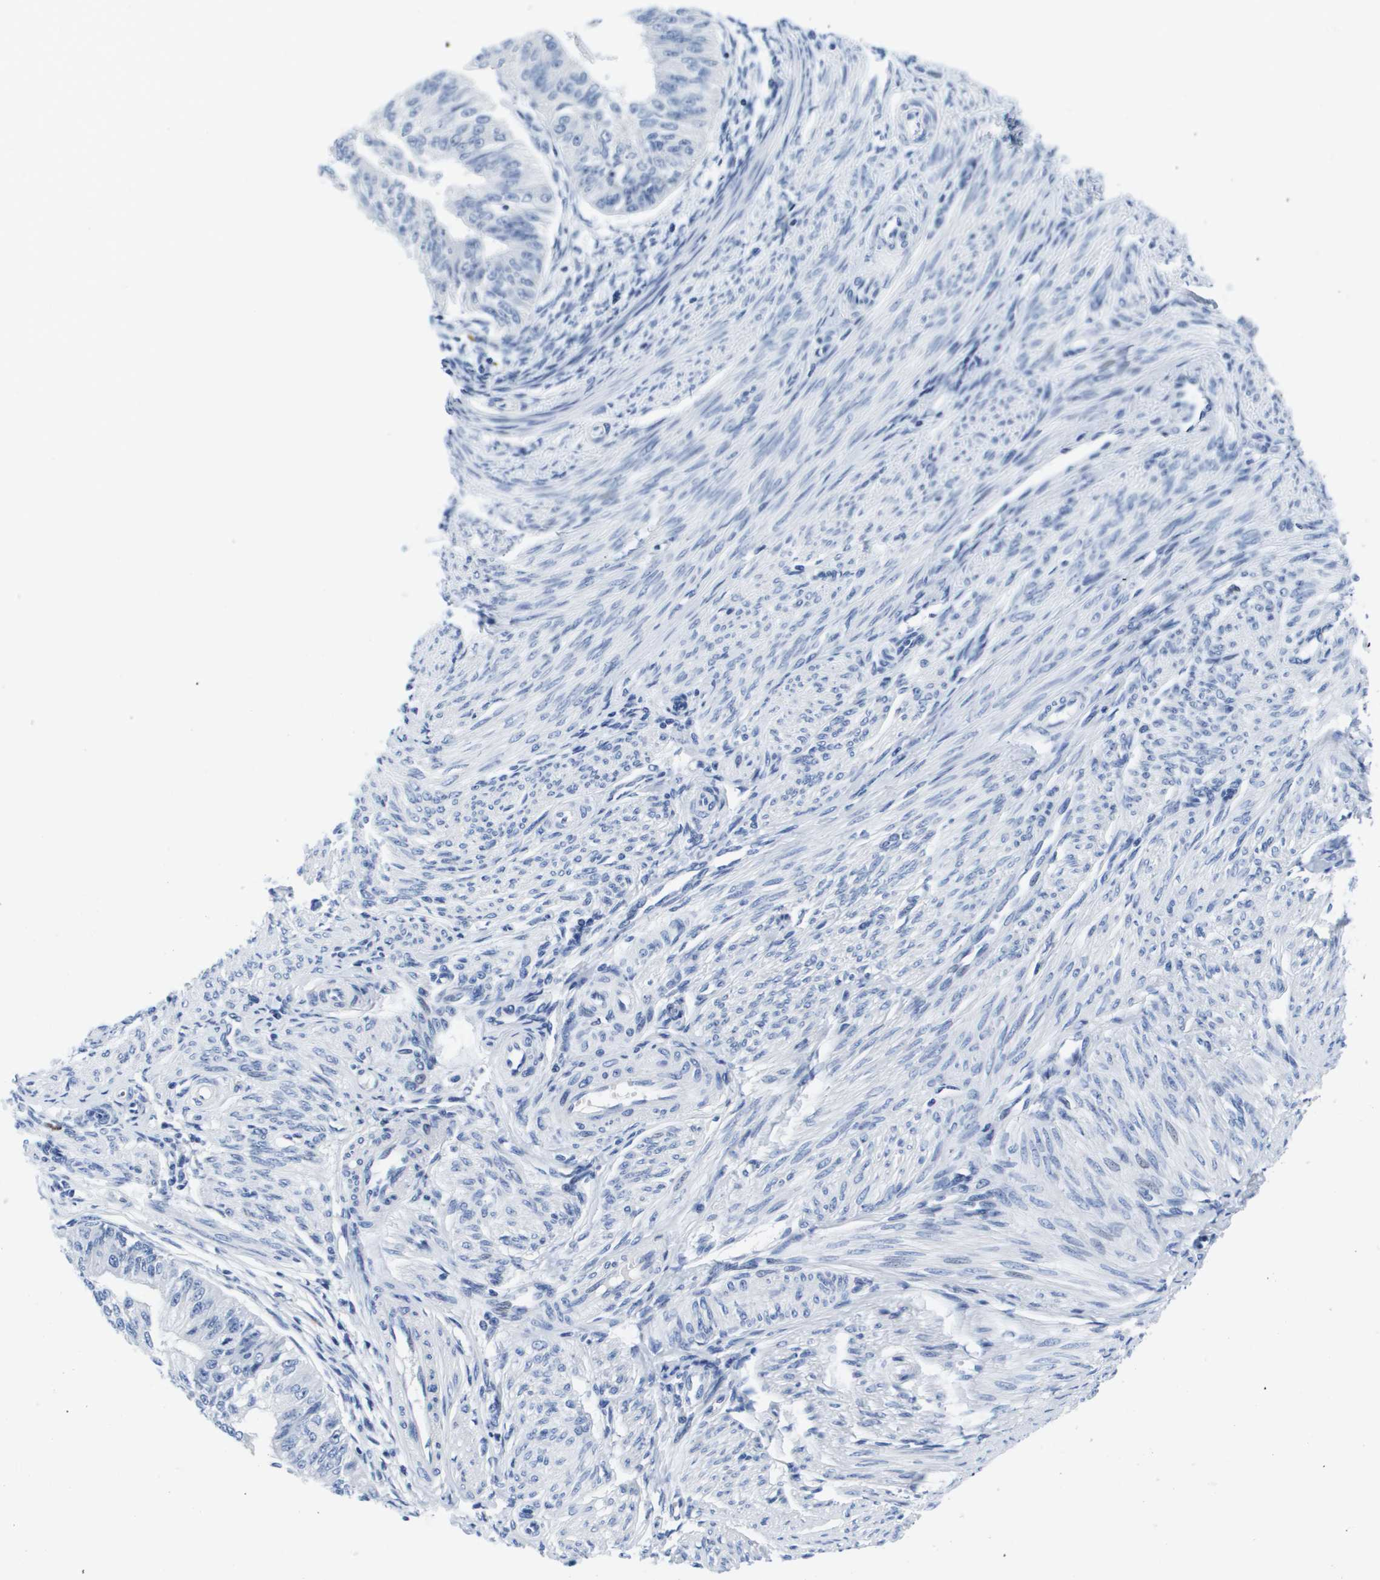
{"staining": {"intensity": "negative", "quantity": "none", "location": "none"}, "tissue": "endometrial cancer", "cell_type": "Tumor cells", "image_type": "cancer", "snomed": [{"axis": "morphology", "description": "Adenocarcinoma, NOS"}, {"axis": "topography", "description": "Endometrium"}], "caption": "Immunohistochemical staining of human endometrial adenocarcinoma shows no significant staining in tumor cells.", "gene": "HMOX1", "patient": {"sex": "female", "age": 32}}